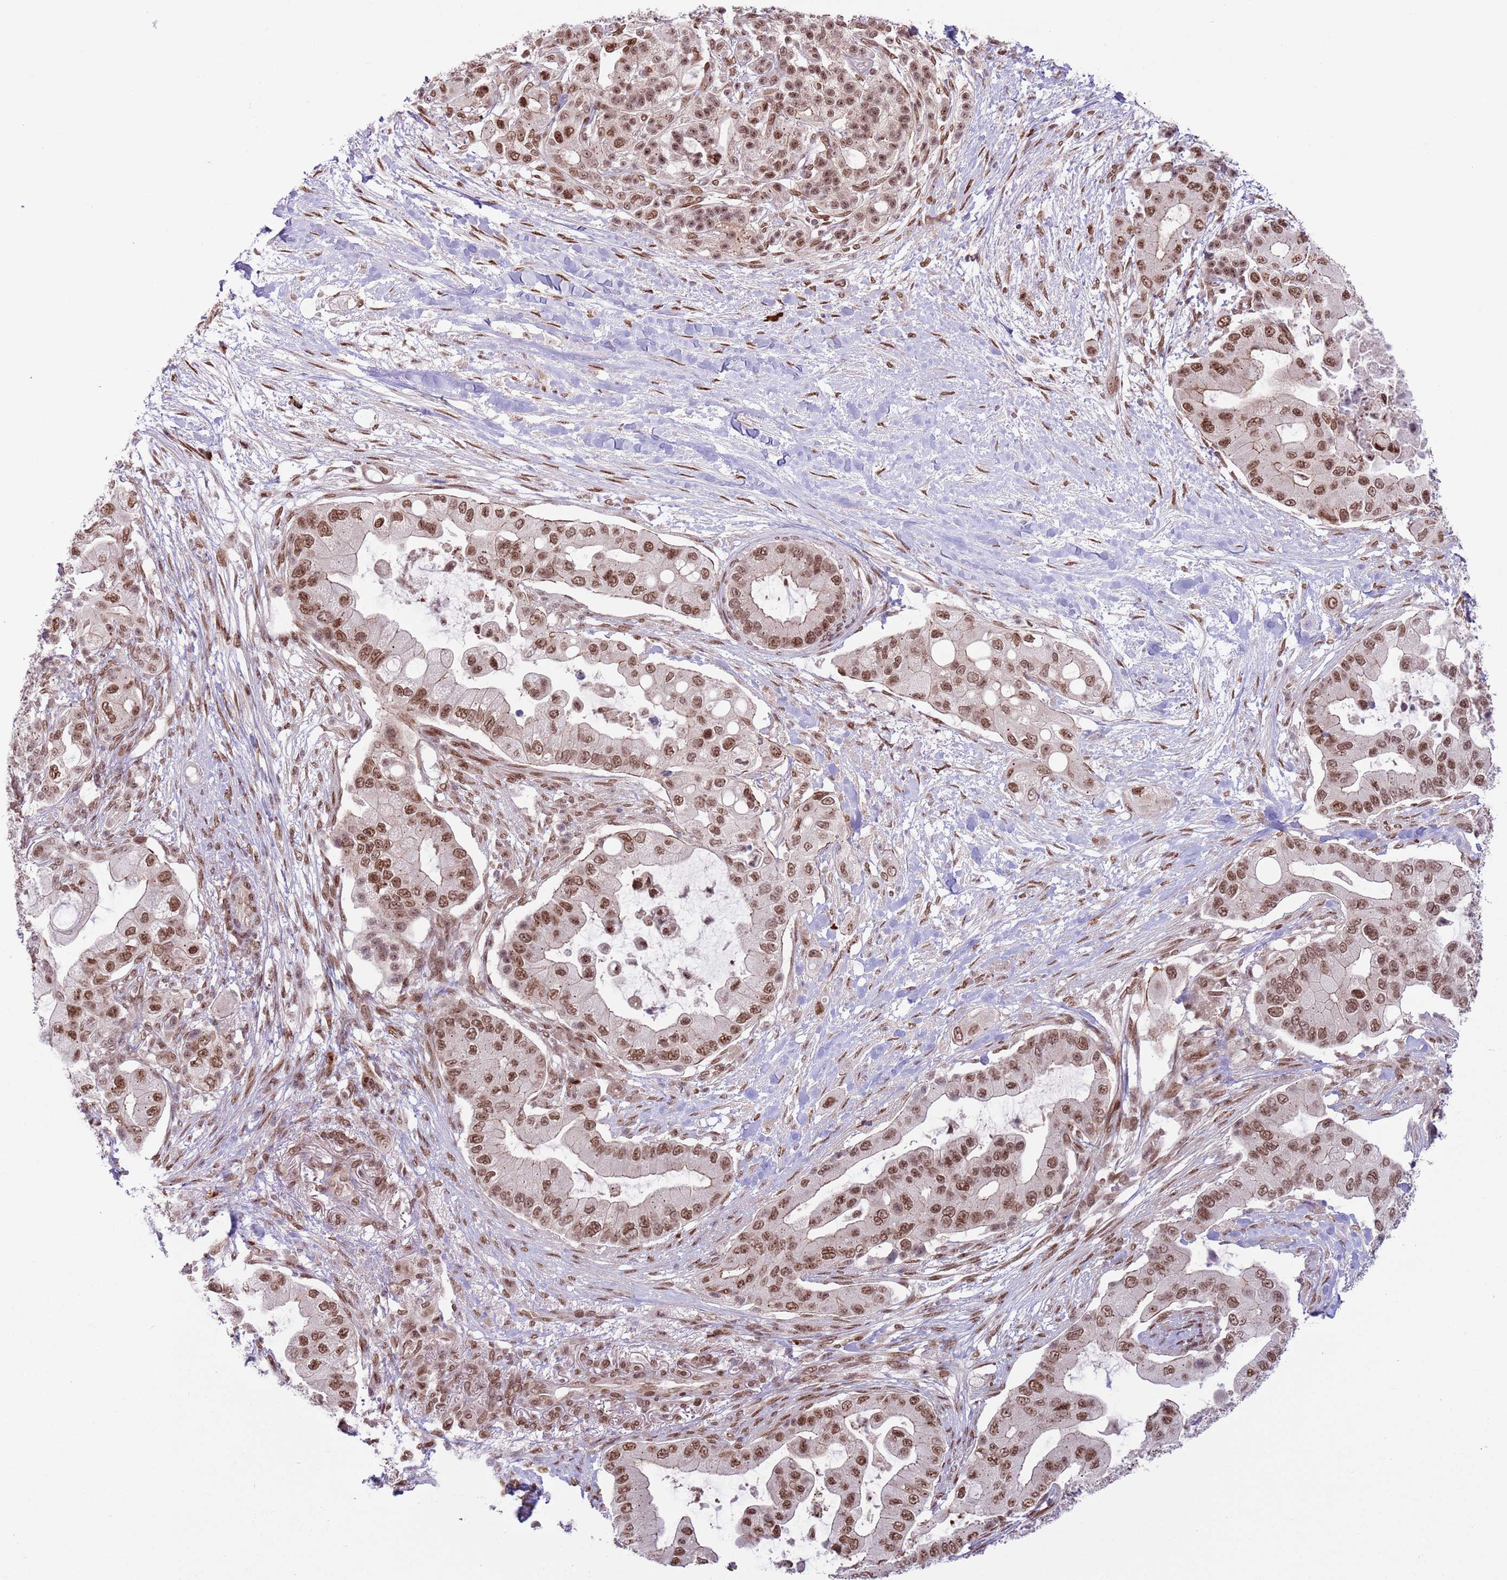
{"staining": {"intensity": "moderate", "quantity": ">75%", "location": "nuclear"}, "tissue": "pancreatic cancer", "cell_type": "Tumor cells", "image_type": "cancer", "snomed": [{"axis": "morphology", "description": "Adenocarcinoma, NOS"}, {"axis": "topography", "description": "Pancreas"}], "caption": "Protein staining by immunohistochemistry (IHC) demonstrates moderate nuclear staining in about >75% of tumor cells in pancreatic adenocarcinoma. The protein of interest is shown in brown color, while the nuclei are stained blue.", "gene": "SIPA1L3", "patient": {"sex": "male", "age": 57}}